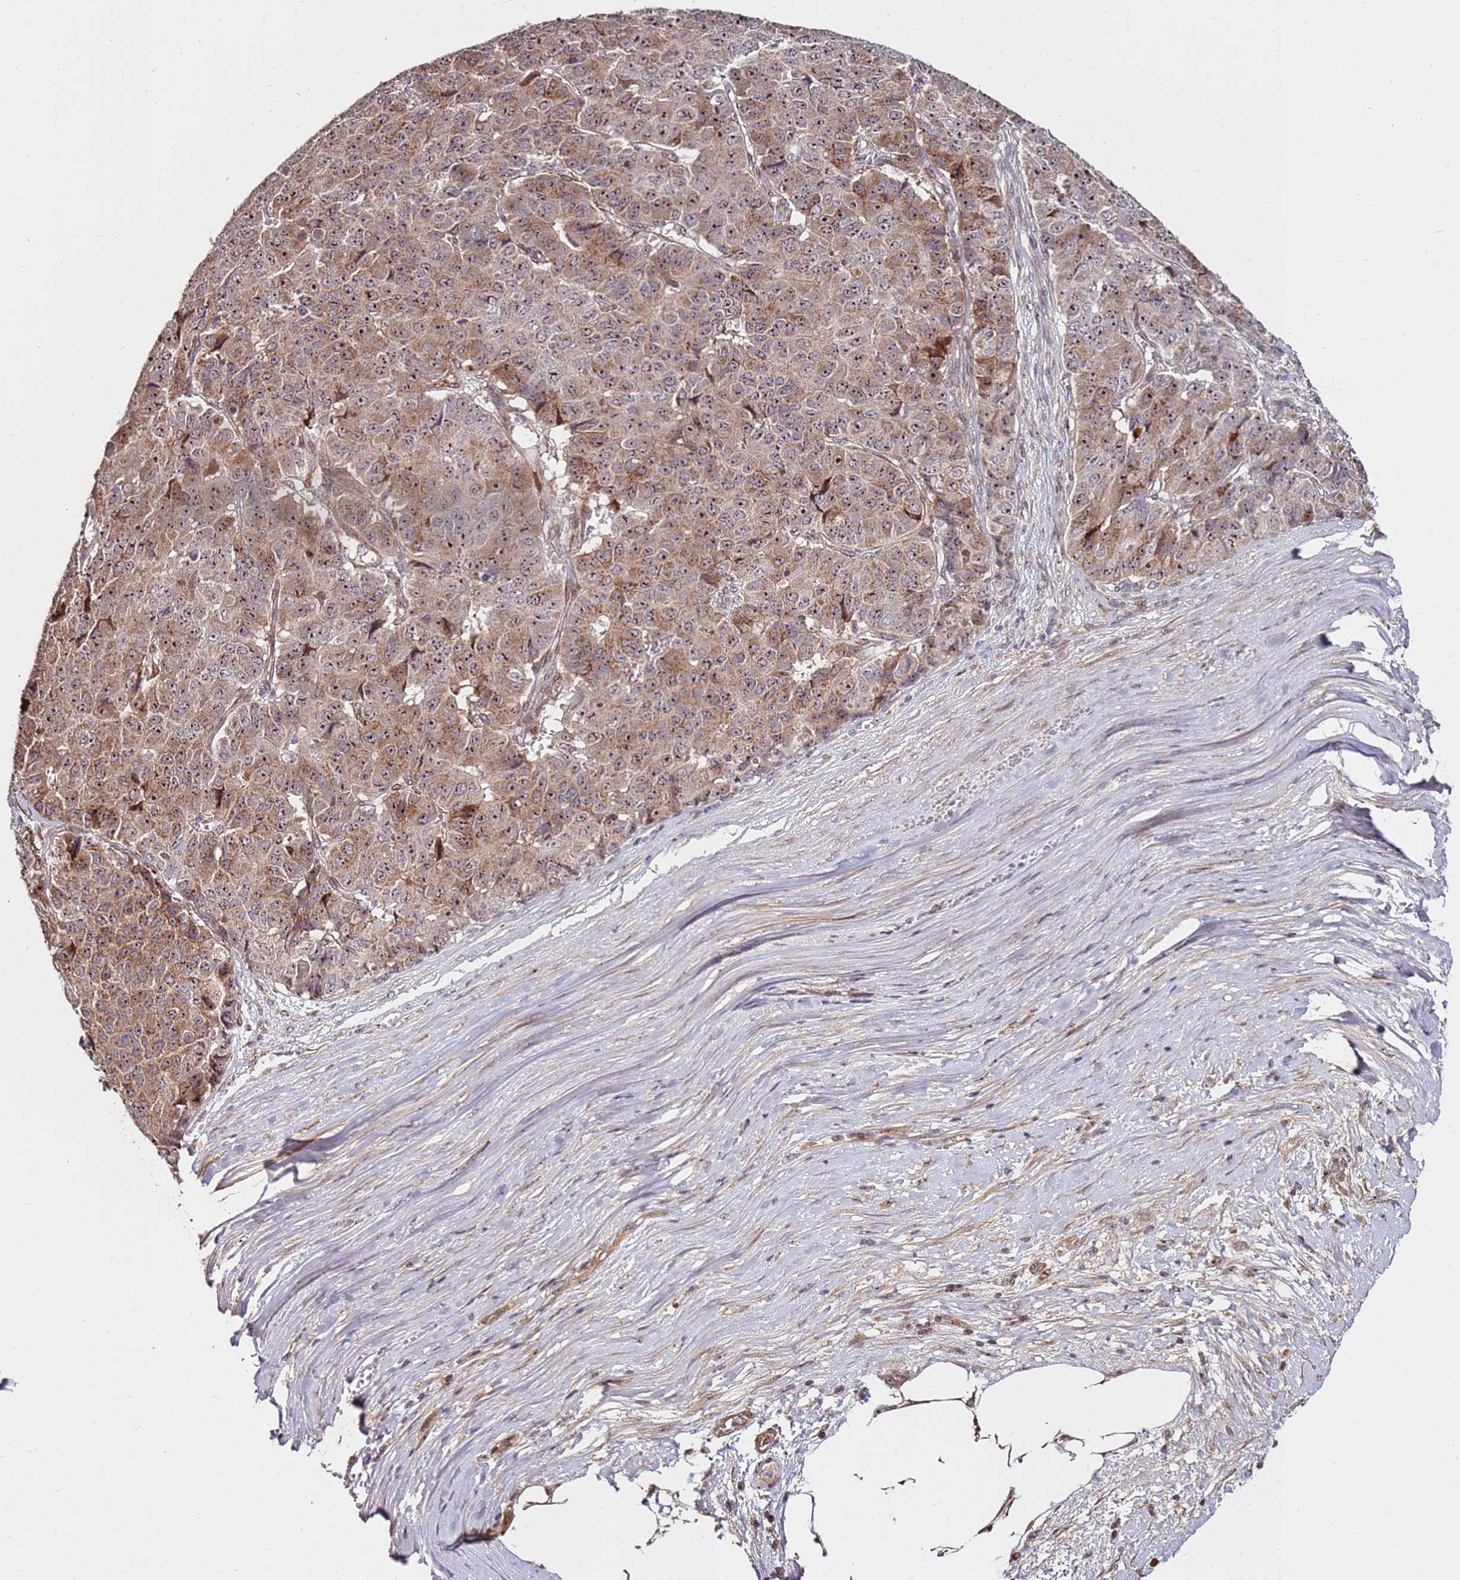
{"staining": {"intensity": "moderate", "quantity": ">75%", "location": "cytoplasmic/membranous,nuclear"}, "tissue": "pancreatic cancer", "cell_type": "Tumor cells", "image_type": "cancer", "snomed": [{"axis": "morphology", "description": "Adenocarcinoma, NOS"}, {"axis": "topography", "description": "Pancreas"}], "caption": "The image reveals a brown stain indicating the presence of a protein in the cytoplasmic/membranous and nuclear of tumor cells in pancreatic adenocarcinoma.", "gene": "KIF25", "patient": {"sex": "male", "age": 50}}